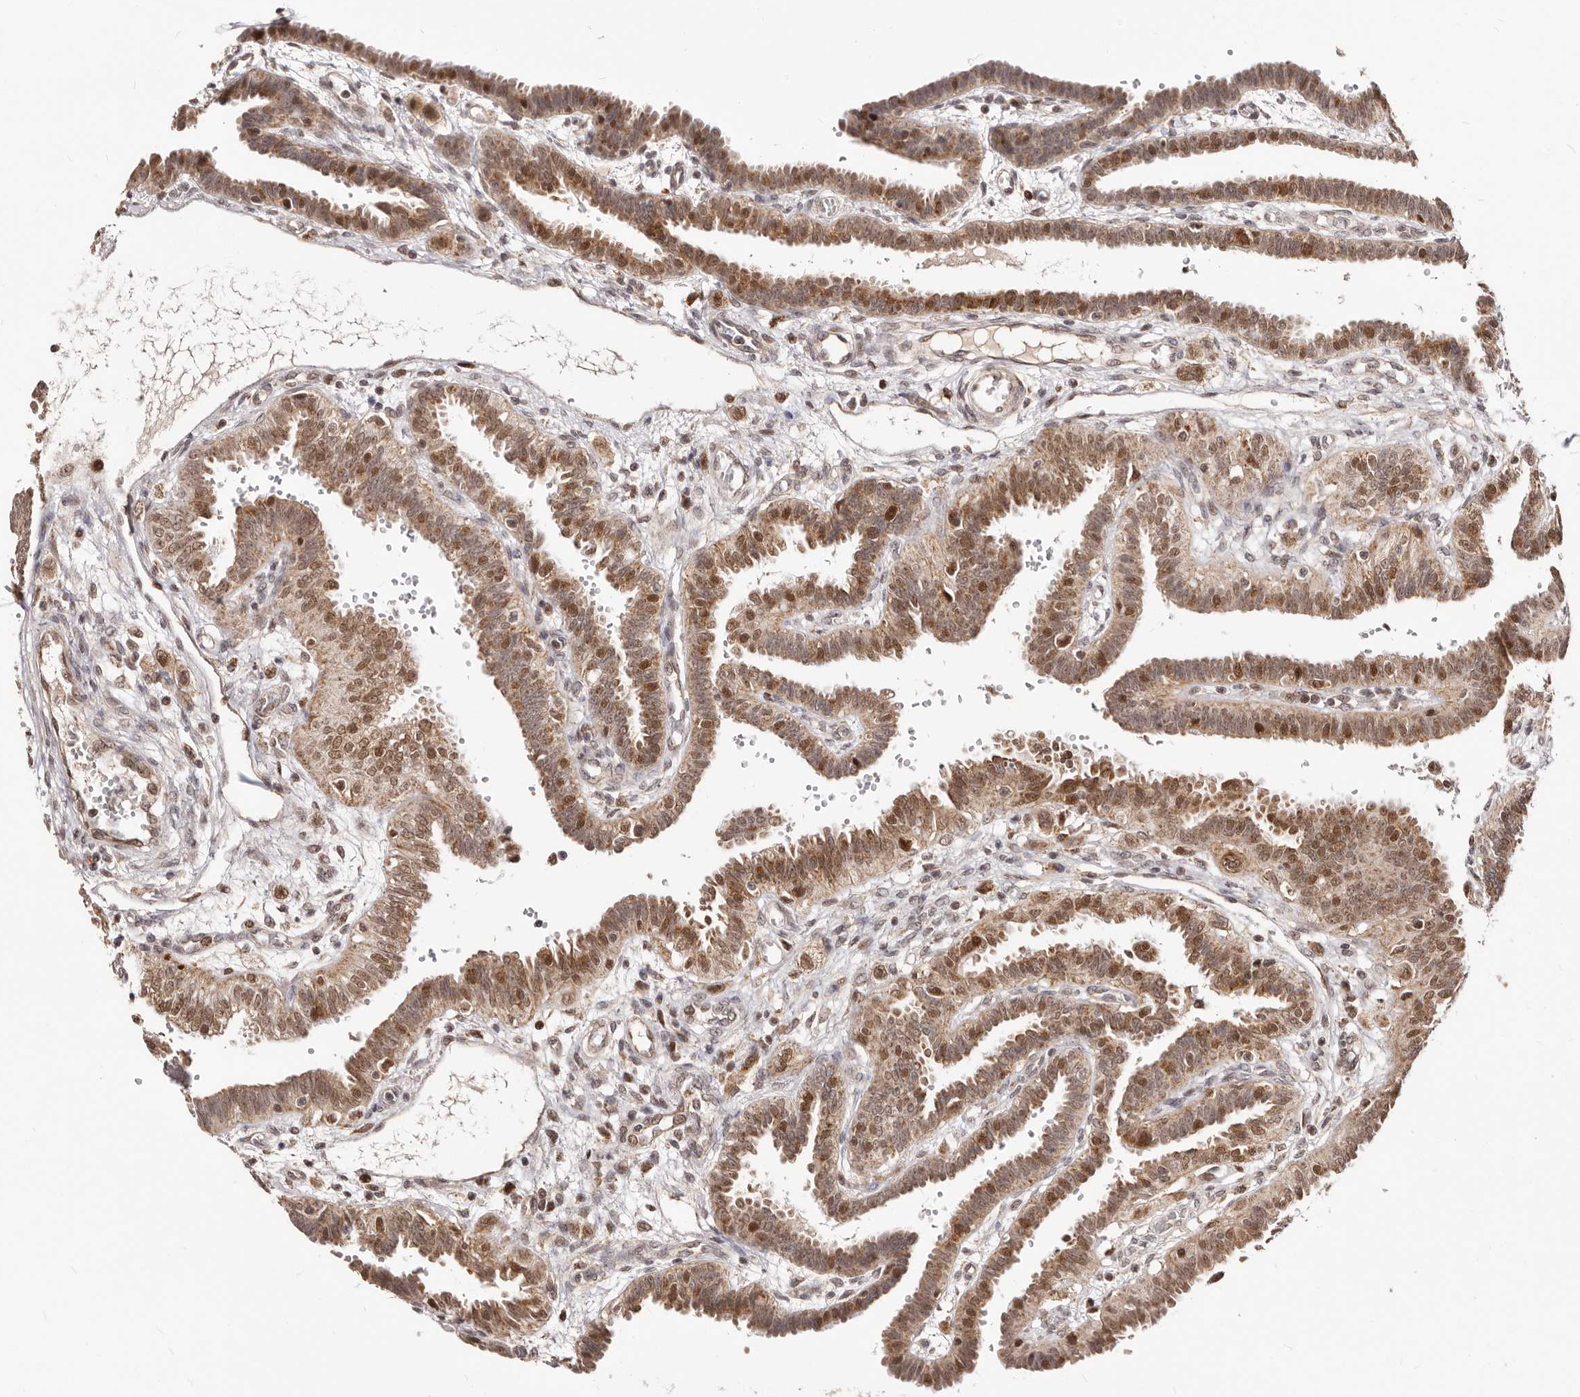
{"staining": {"intensity": "moderate", "quantity": ">75%", "location": "cytoplasmic/membranous,nuclear"}, "tissue": "fallopian tube", "cell_type": "Glandular cells", "image_type": "normal", "snomed": [{"axis": "morphology", "description": "Normal tissue, NOS"}, {"axis": "topography", "description": "Fallopian tube"}, {"axis": "topography", "description": "Placenta"}], "caption": "Approximately >75% of glandular cells in benign human fallopian tube reveal moderate cytoplasmic/membranous,nuclear protein positivity as visualized by brown immunohistochemical staining.", "gene": "SEC14L1", "patient": {"sex": "female", "age": 34}}